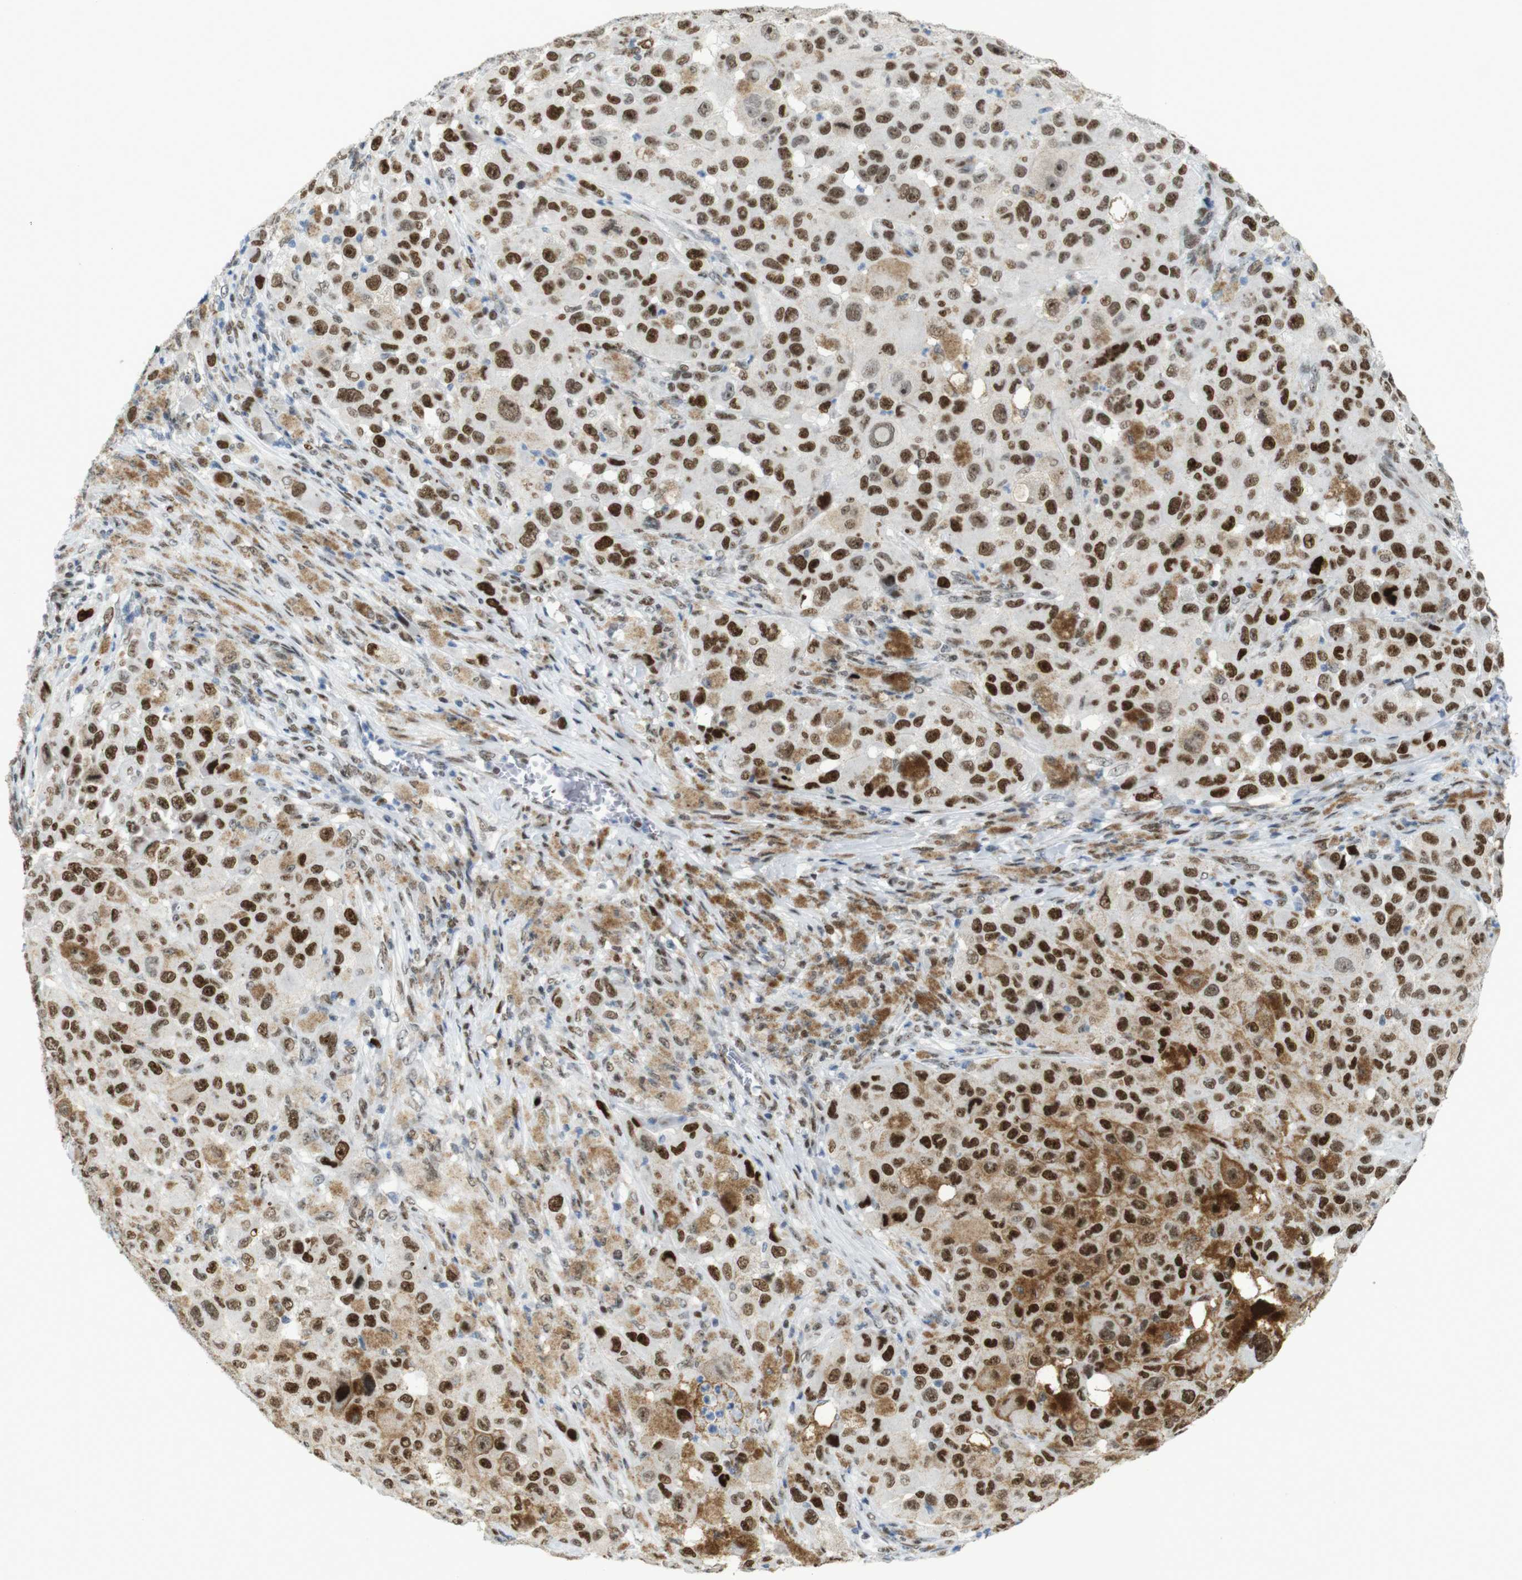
{"staining": {"intensity": "strong", "quantity": ">75%", "location": "nuclear"}, "tissue": "melanoma", "cell_type": "Tumor cells", "image_type": "cancer", "snomed": [{"axis": "morphology", "description": "Malignant melanoma, NOS"}, {"axis": "topography", "description": "Skin"}], "caption": "Immunohistochemistry (IHC) micrograph of human malignant melanoma stained for a protein (brown), which demonstrates high levels of strong nuclear expression in about >75% of tumor cells.", "gene": "RIOX2", "patient": {"sex": "male", "age": 96}}